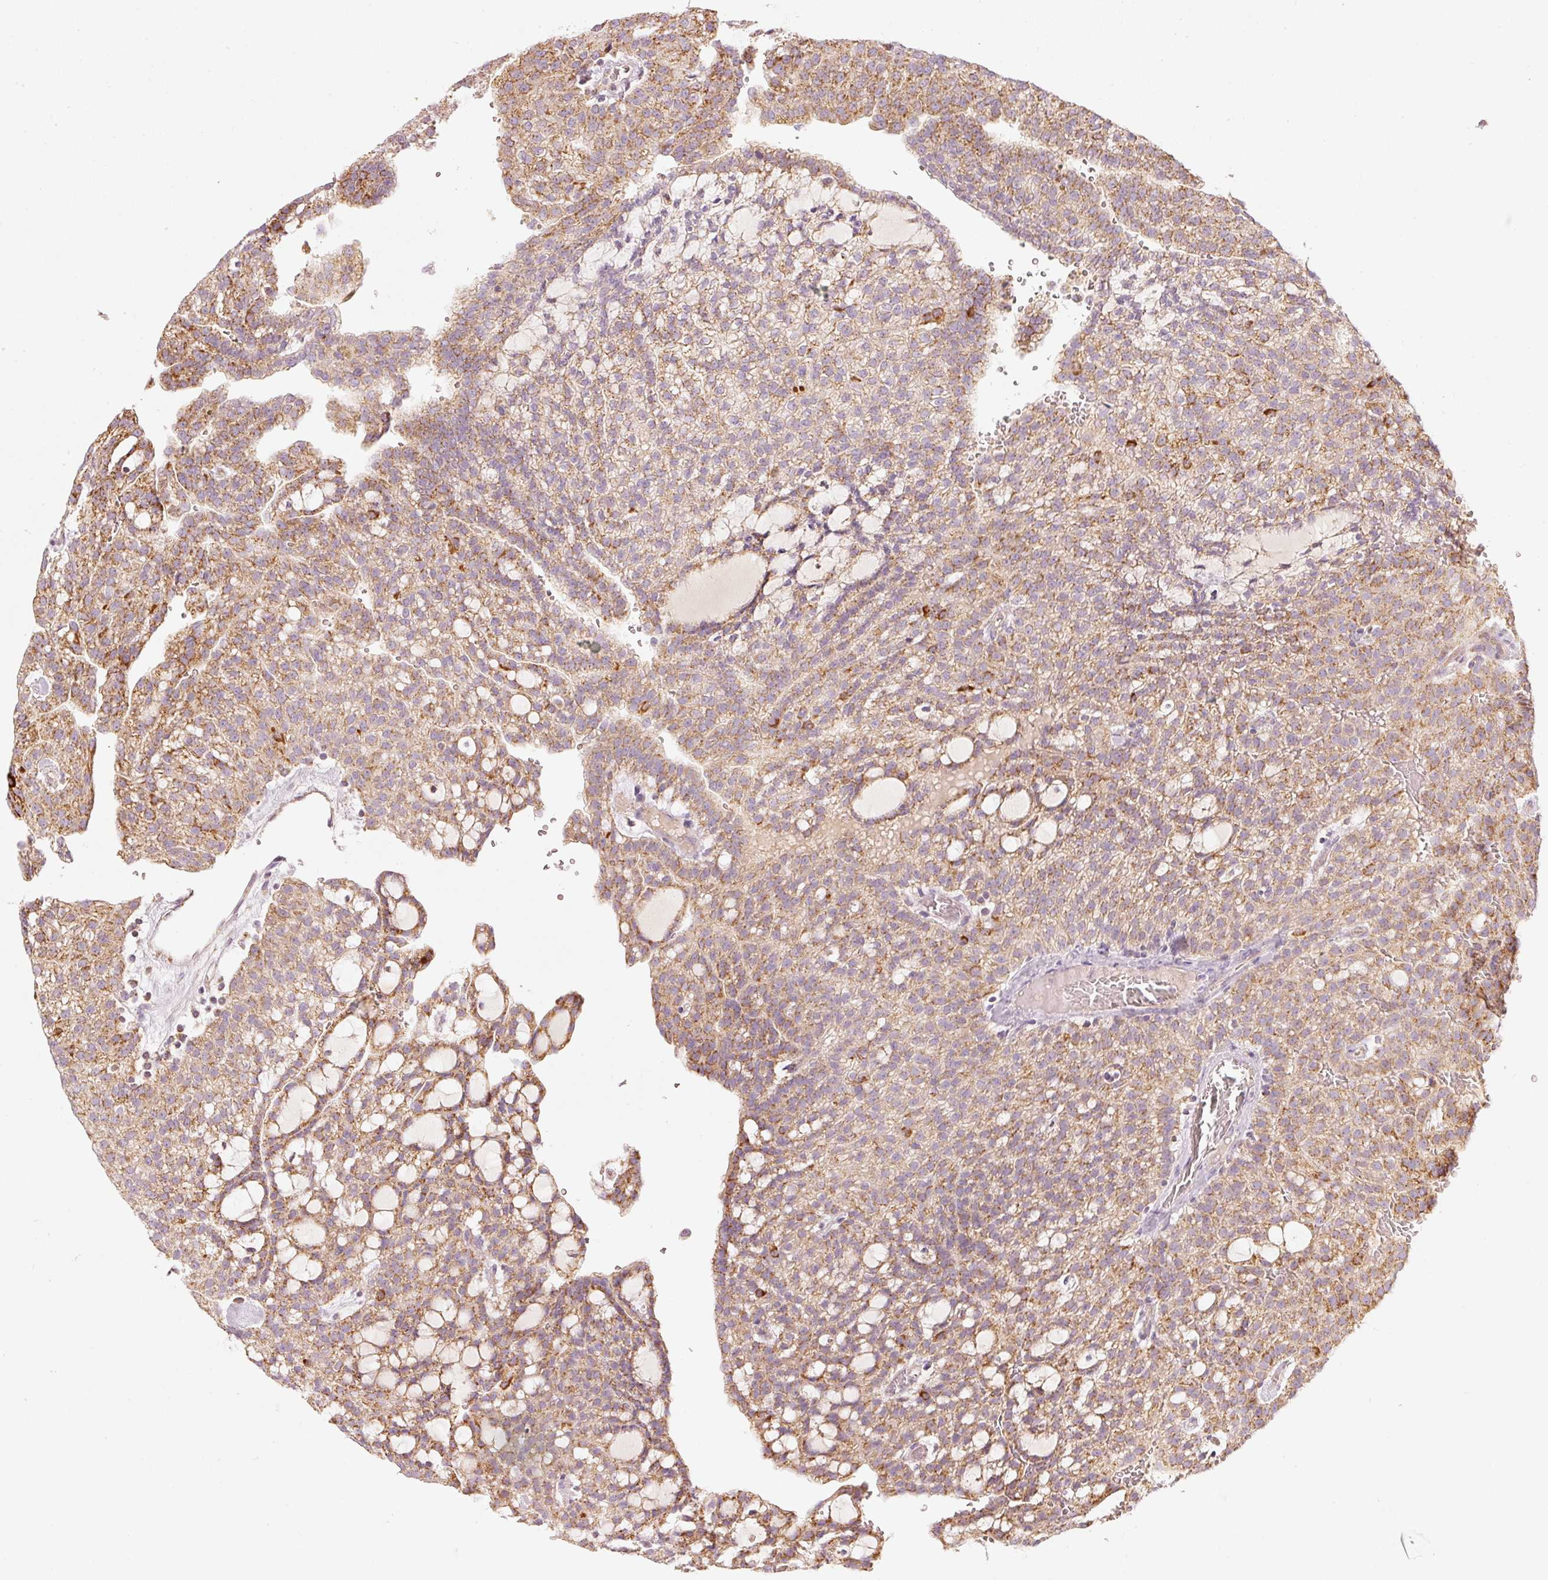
{"staining": {"intensity": "moderate", "quantity": ">75%", "location": "cytoplasmic/membranous"}, "tissue": "renal cancer", "cell_type": "Tumor cells", "image_type": "cancer", "snomed": [{"axis": "morphology", "description": "Adenocarcinoma, NOS"}, {"axis": "topography", "description": "Kidney"}], "caption": "Renal adenocarcinoma tissue demonstrates moderate cytoplasmic/membranous staining in approximately >75% of tumor cells, visualized by immunohistochemistry.", "gene": "C17orf98", "patient": {"sex": "male", "age": 63}}